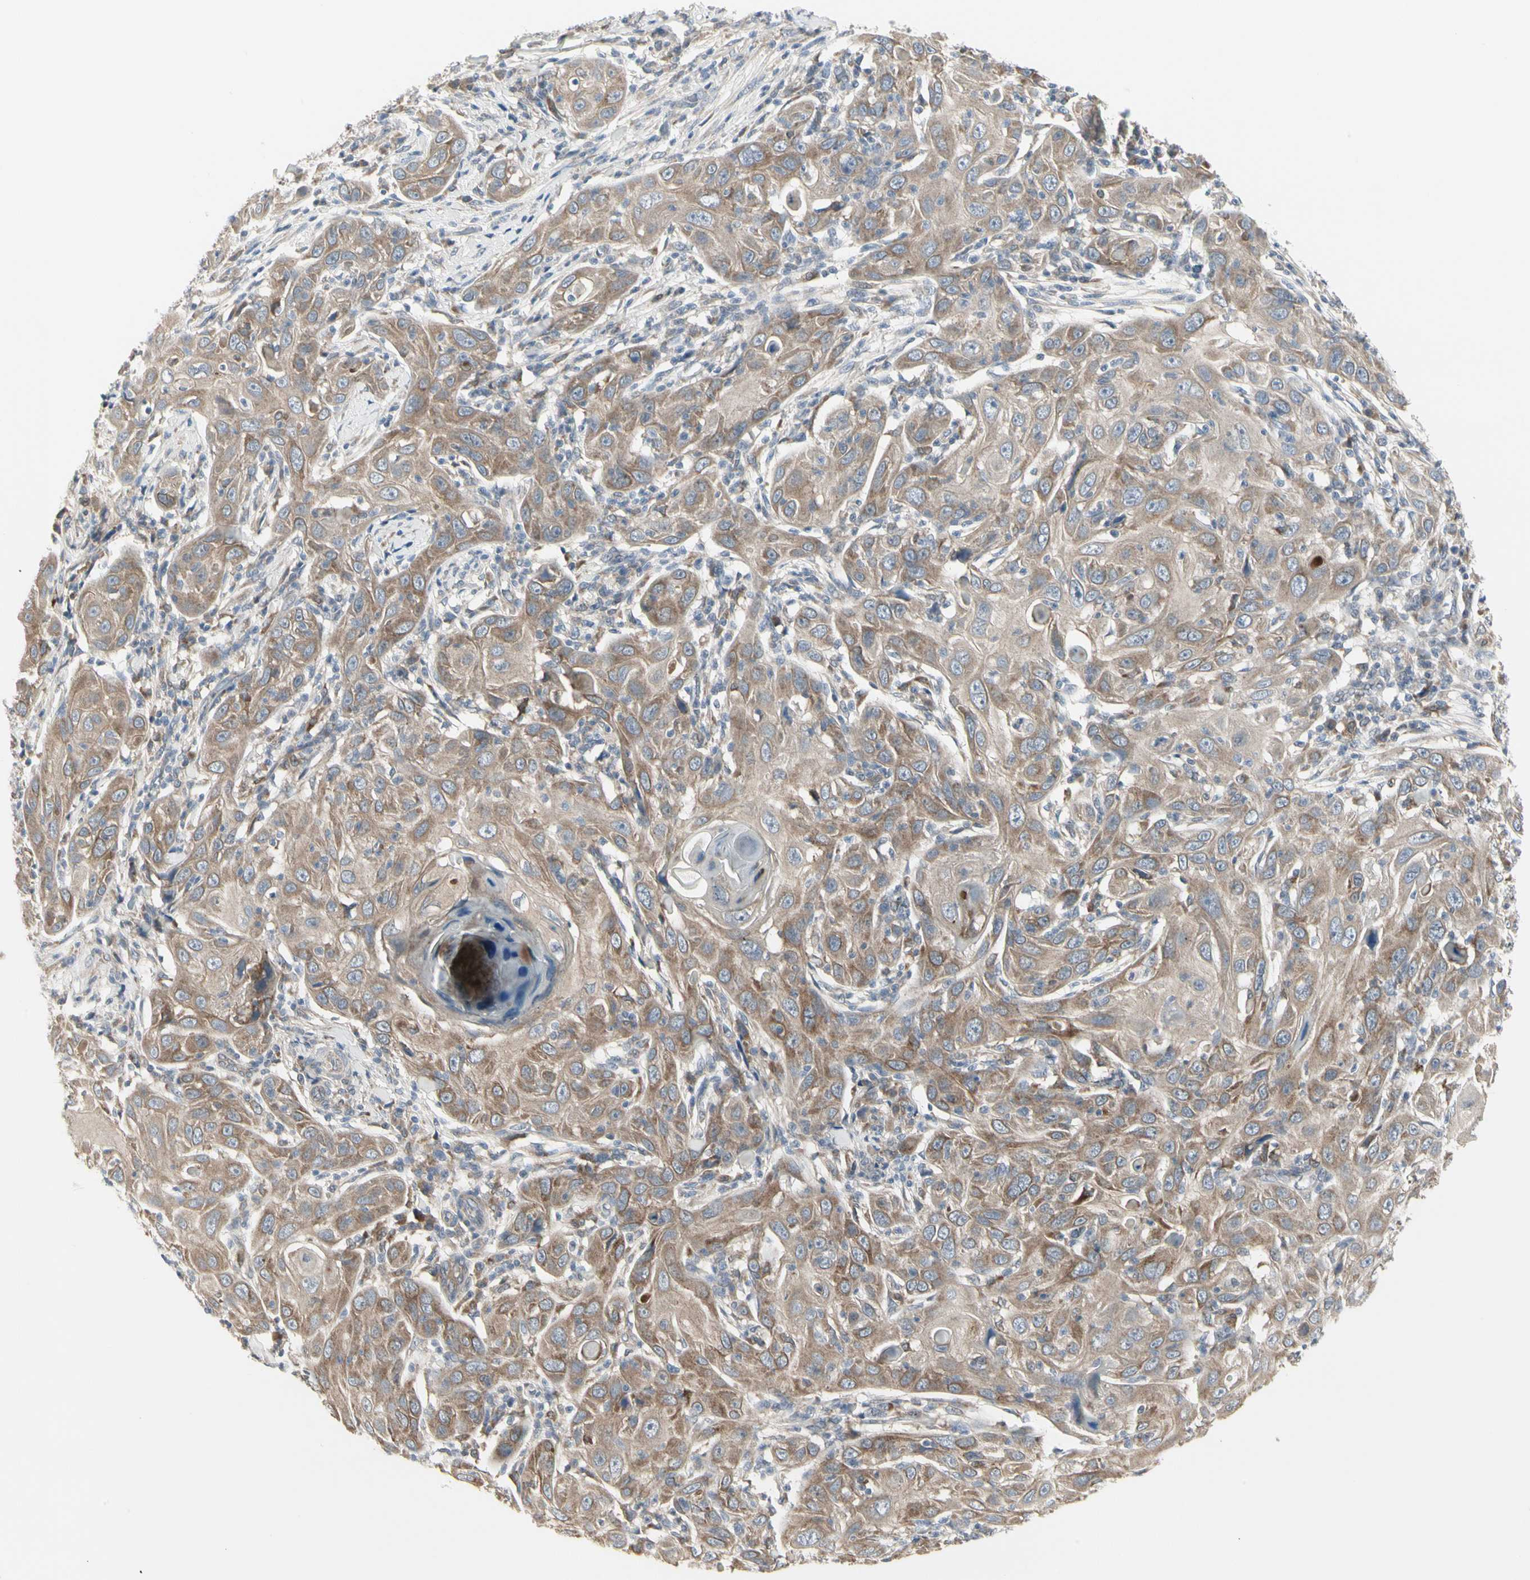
{"staining": {"intensity": "moderate", "quantity": ">75%", "location": "cytoplasmic/membranous"}, "tissue": "skin cancer", "cell_type": "Tumor cells", "image_type": "cancer", "snomed": [{"axis": "morphology", "description": "Squamous cell carcinoma, NOS"}, {"axis": "topography", "description": "Skin"}], "caption": "High-power microscopy captured an immunohistochemistry micrograph of squamous cell carcinoma (skin), revealing moderate cytoplasmic/membranous positivity in approximately >75% of tumor cells.", "gene": "GRN", "patient": {"sex": "female", "age": 88}}